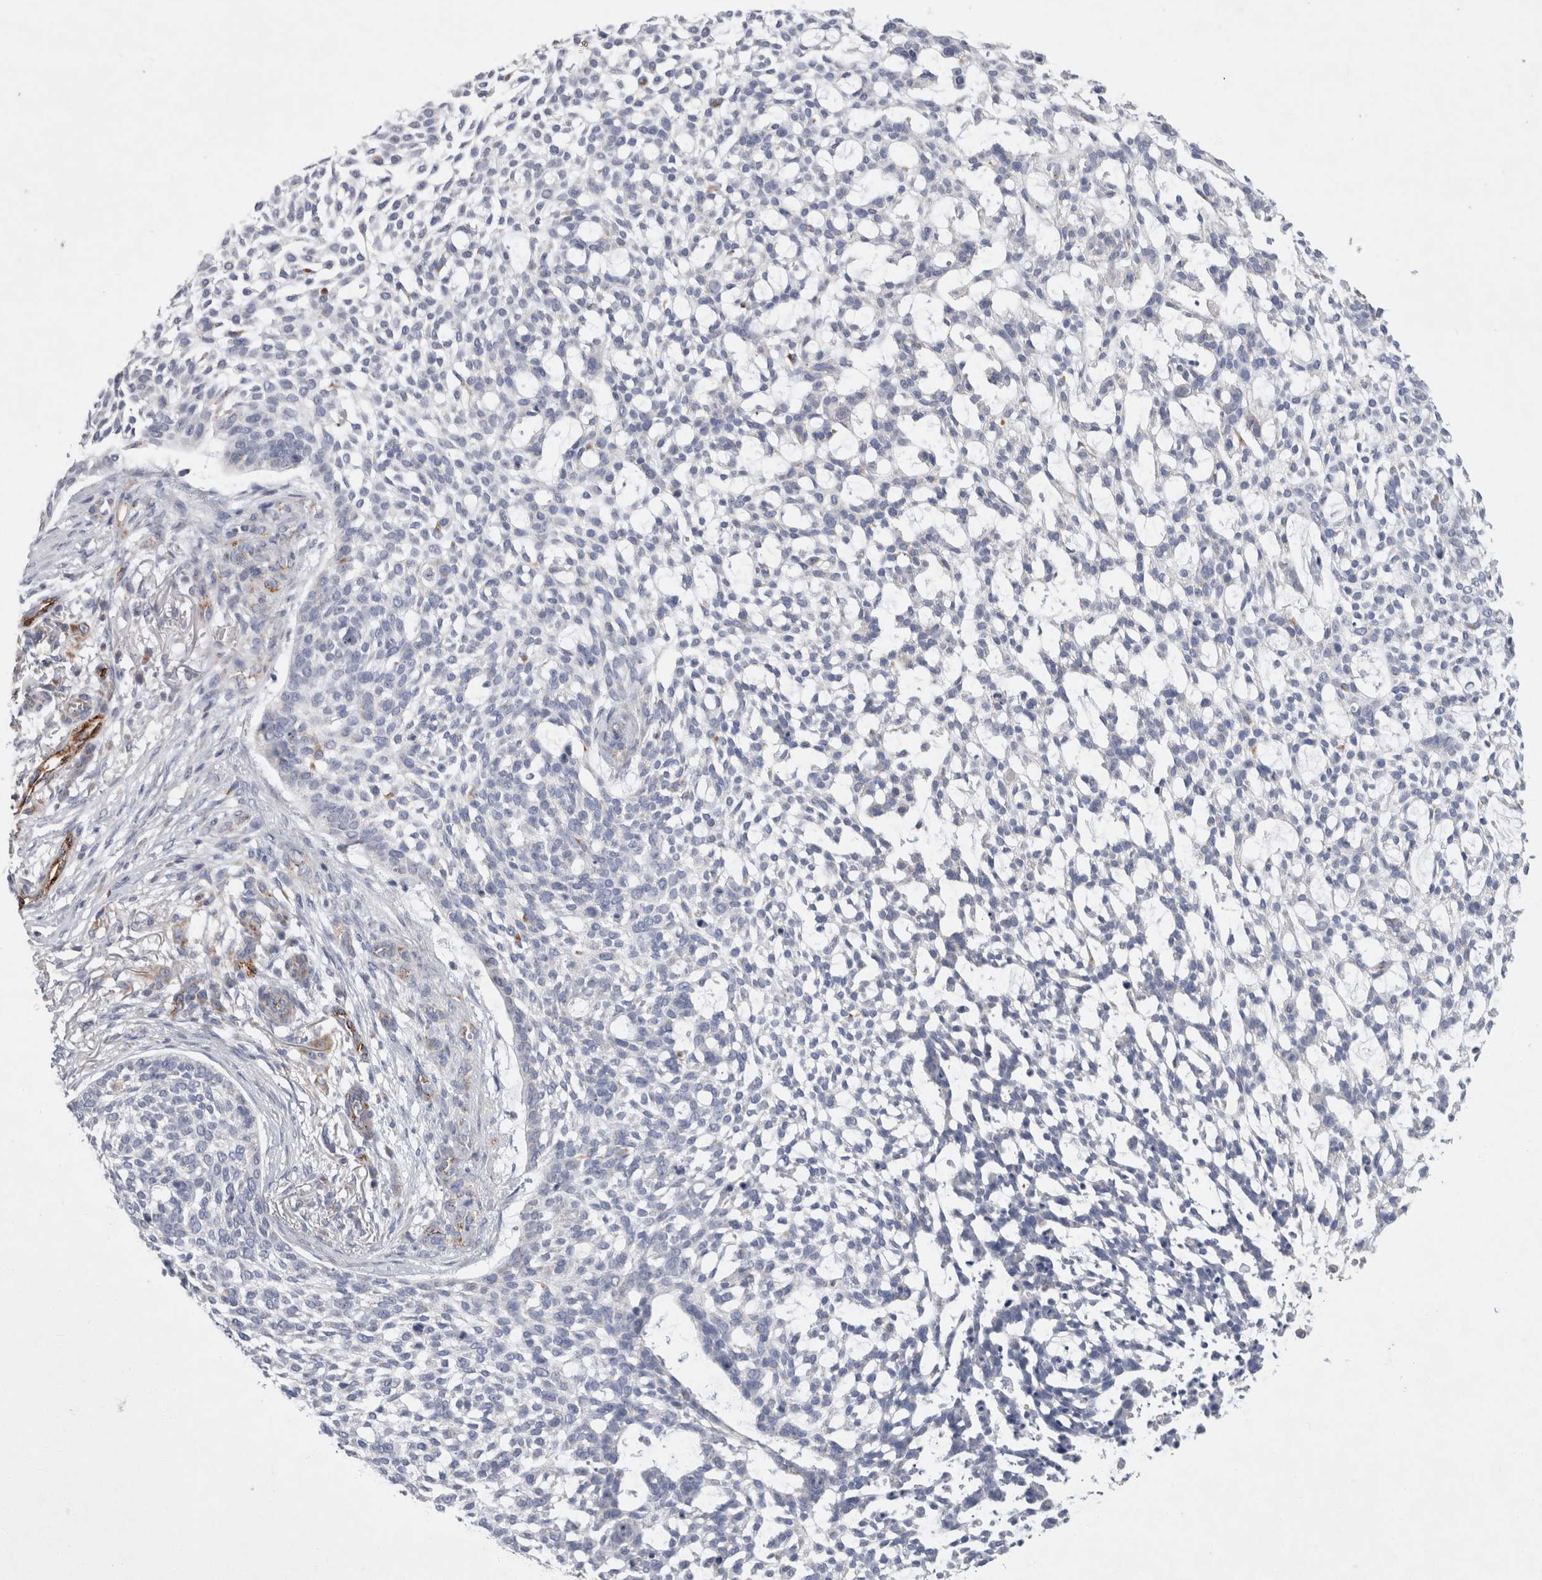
{"staining": {"intensity": "negative", "quantity": "none", "location": "none"}, "tissue": "skin cancer", "cell_type": "Tumor cells", "image_type": "cancer", "snomed": [{"axis": "morphology", "description": "Basal cell carcinoma"}, {"axis": "topography", "description": "Skin"}], "caption": "The photomicrograph reveals no staining of tumor cells in skin basal cell carcinoma.", "gene": "IARS2", "patient": {"sex": "female", "age": 64}}